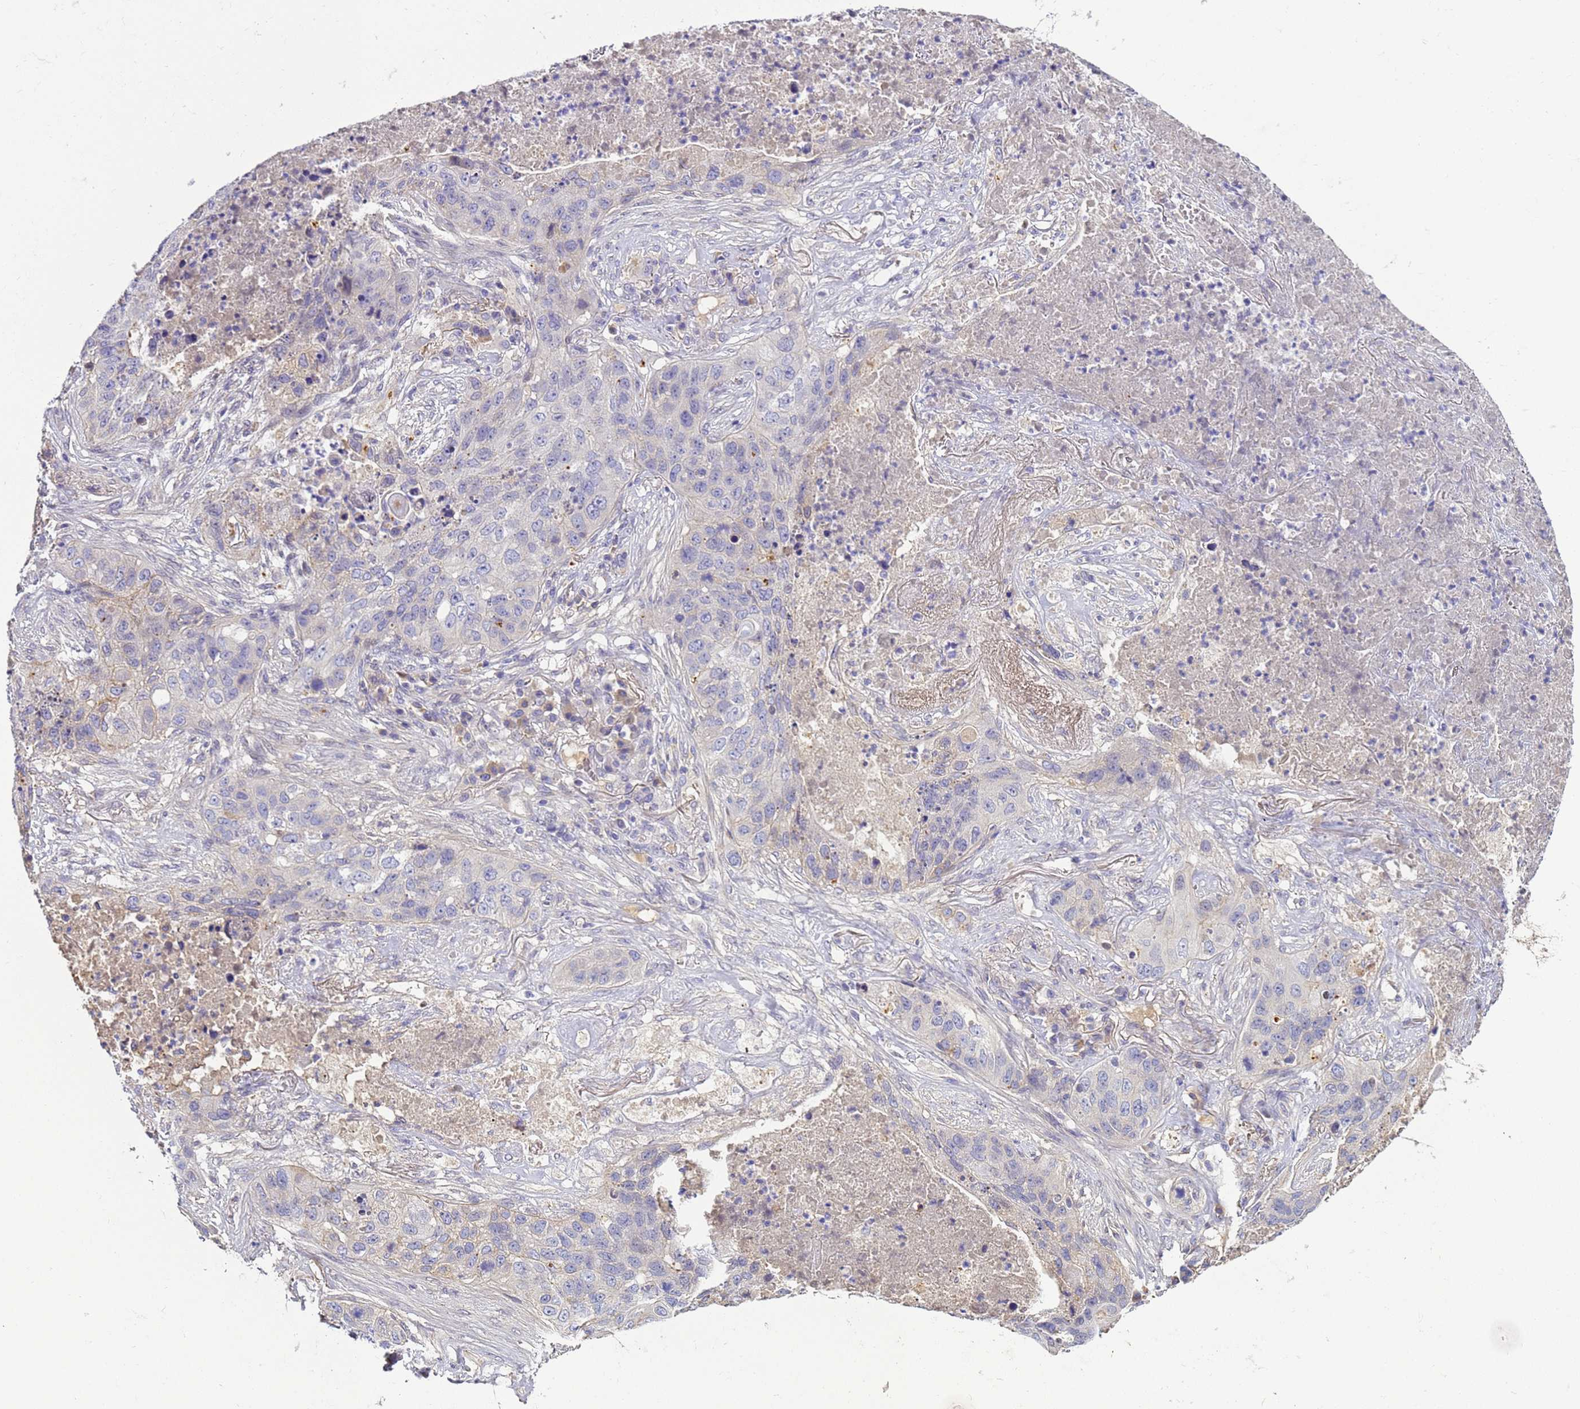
{"staining": {"intensity": "negative", "quantity": "none", "location": "none"}, "tissue": "lung cancer", "cell_type": "Tumor cells", "image_type": "cancer", "snomed": [{"axis": "morphology", "description": "Squamous cell carcinoma, NOS"}, {"axis": "topography", "description": "Lung"}], "caption": "Human lung cancer stained for a protein using immunohistochemistry (IHC) shows no expression in tumor cells.", "gene": "TBCD", "patient": {"sex": "female", "age": 63}}